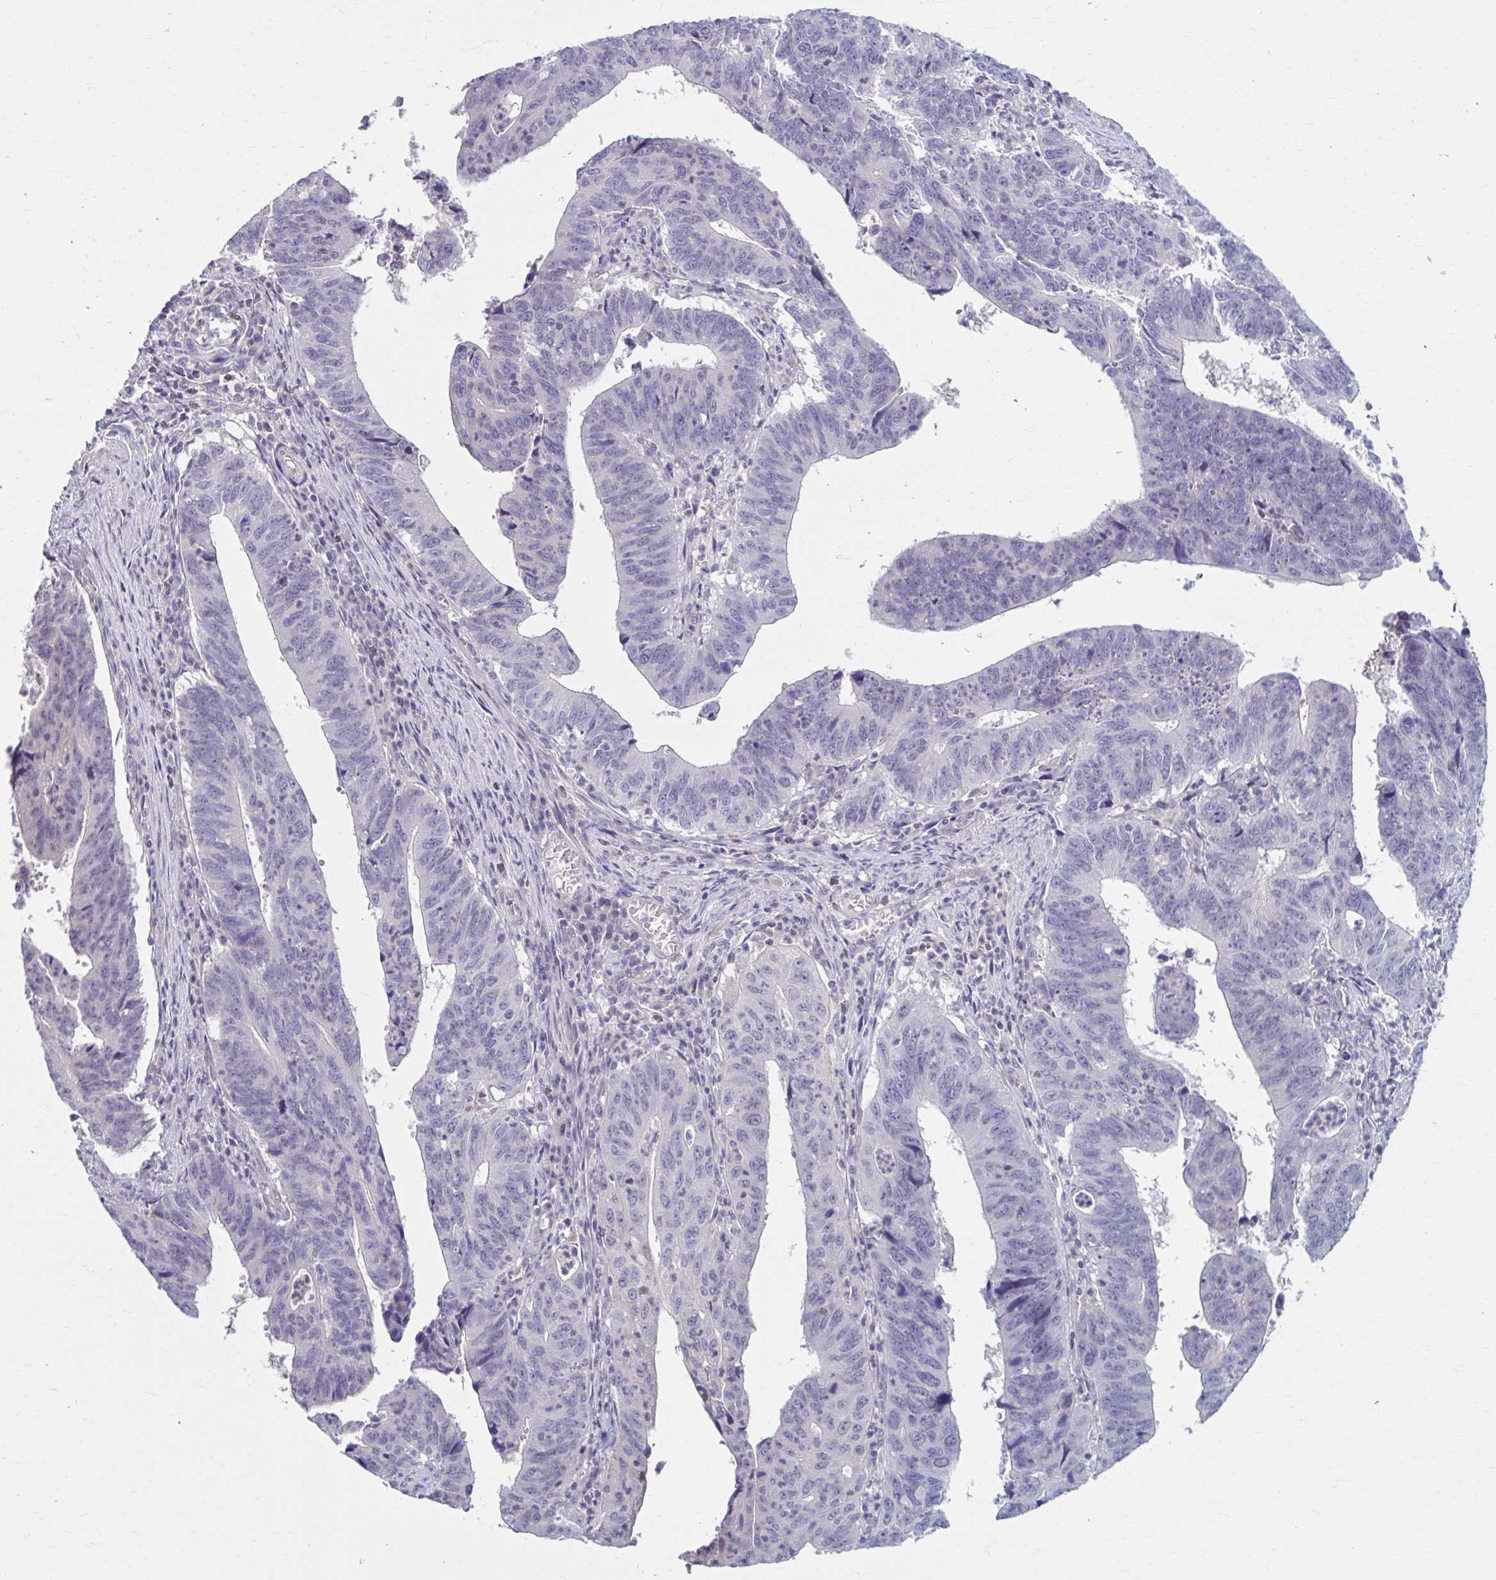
{"staining": {"intensity": "negative", "quantity": "none", "location": "none"}, "tissue": "stomach cancer", "cell_type": "Tumor cells", "image_type": "cancer", "snomed": [{"axis": "morphology", "description": "Adenocarcinoma, NOS"}, {"axis": "topography", "description": "Stomach"}], "caption": "High power microscopy photomicrograph of an immunohistochemistry photomicrograph of stomach adenocarcinoma, revealing no significant expression in tumor cells.", "gene": "CHST3", "patient": {"sex": "male", "age": 59}}